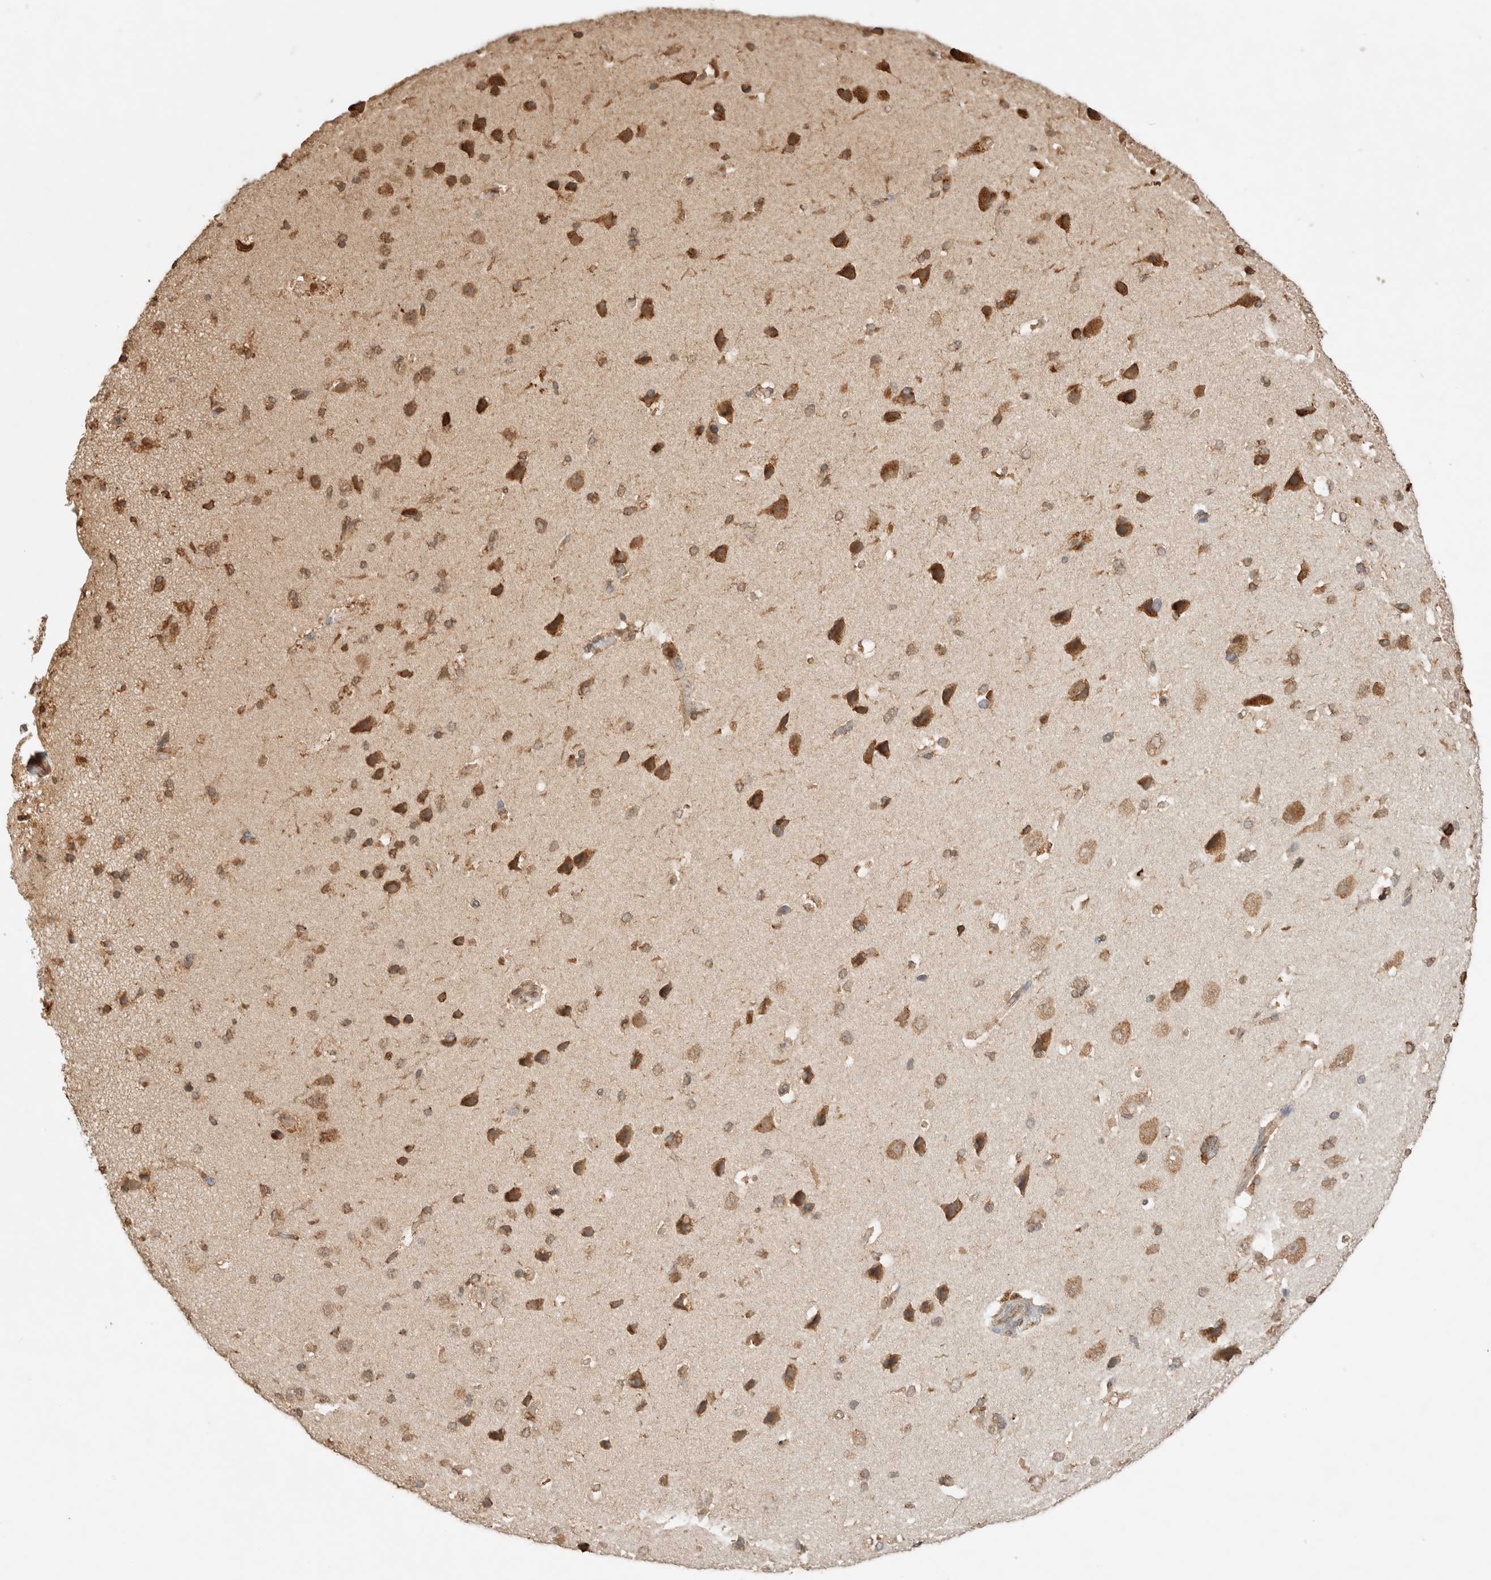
{"staining": {"intensity": "moderate", "quantity": ">75%", "location": "cytoplasmic/membranous"}, "tissue": "cerebral cortex", "cell_type": "Endothelial cells", "image_type": "normal", "snomed": [{"axis": "morphology", "description": "Normal tissue, NOS"}, {"axis": "topography", "description": "Cerebral cortex"}], "caption": "Immunohistochemistry (IHC) photomicrograph of benign cerebral cortex: cerebral cortex stained using immunohistochemistry (IHC) shows medium levels of moderate protein expression localized specifically in the cytoplasmic/membranous of endothelial cells, appearing as a cytoplasmic/membranous brown color.", "gene": "ERAP1", "patient": {"sex": "male", "age": 62}}